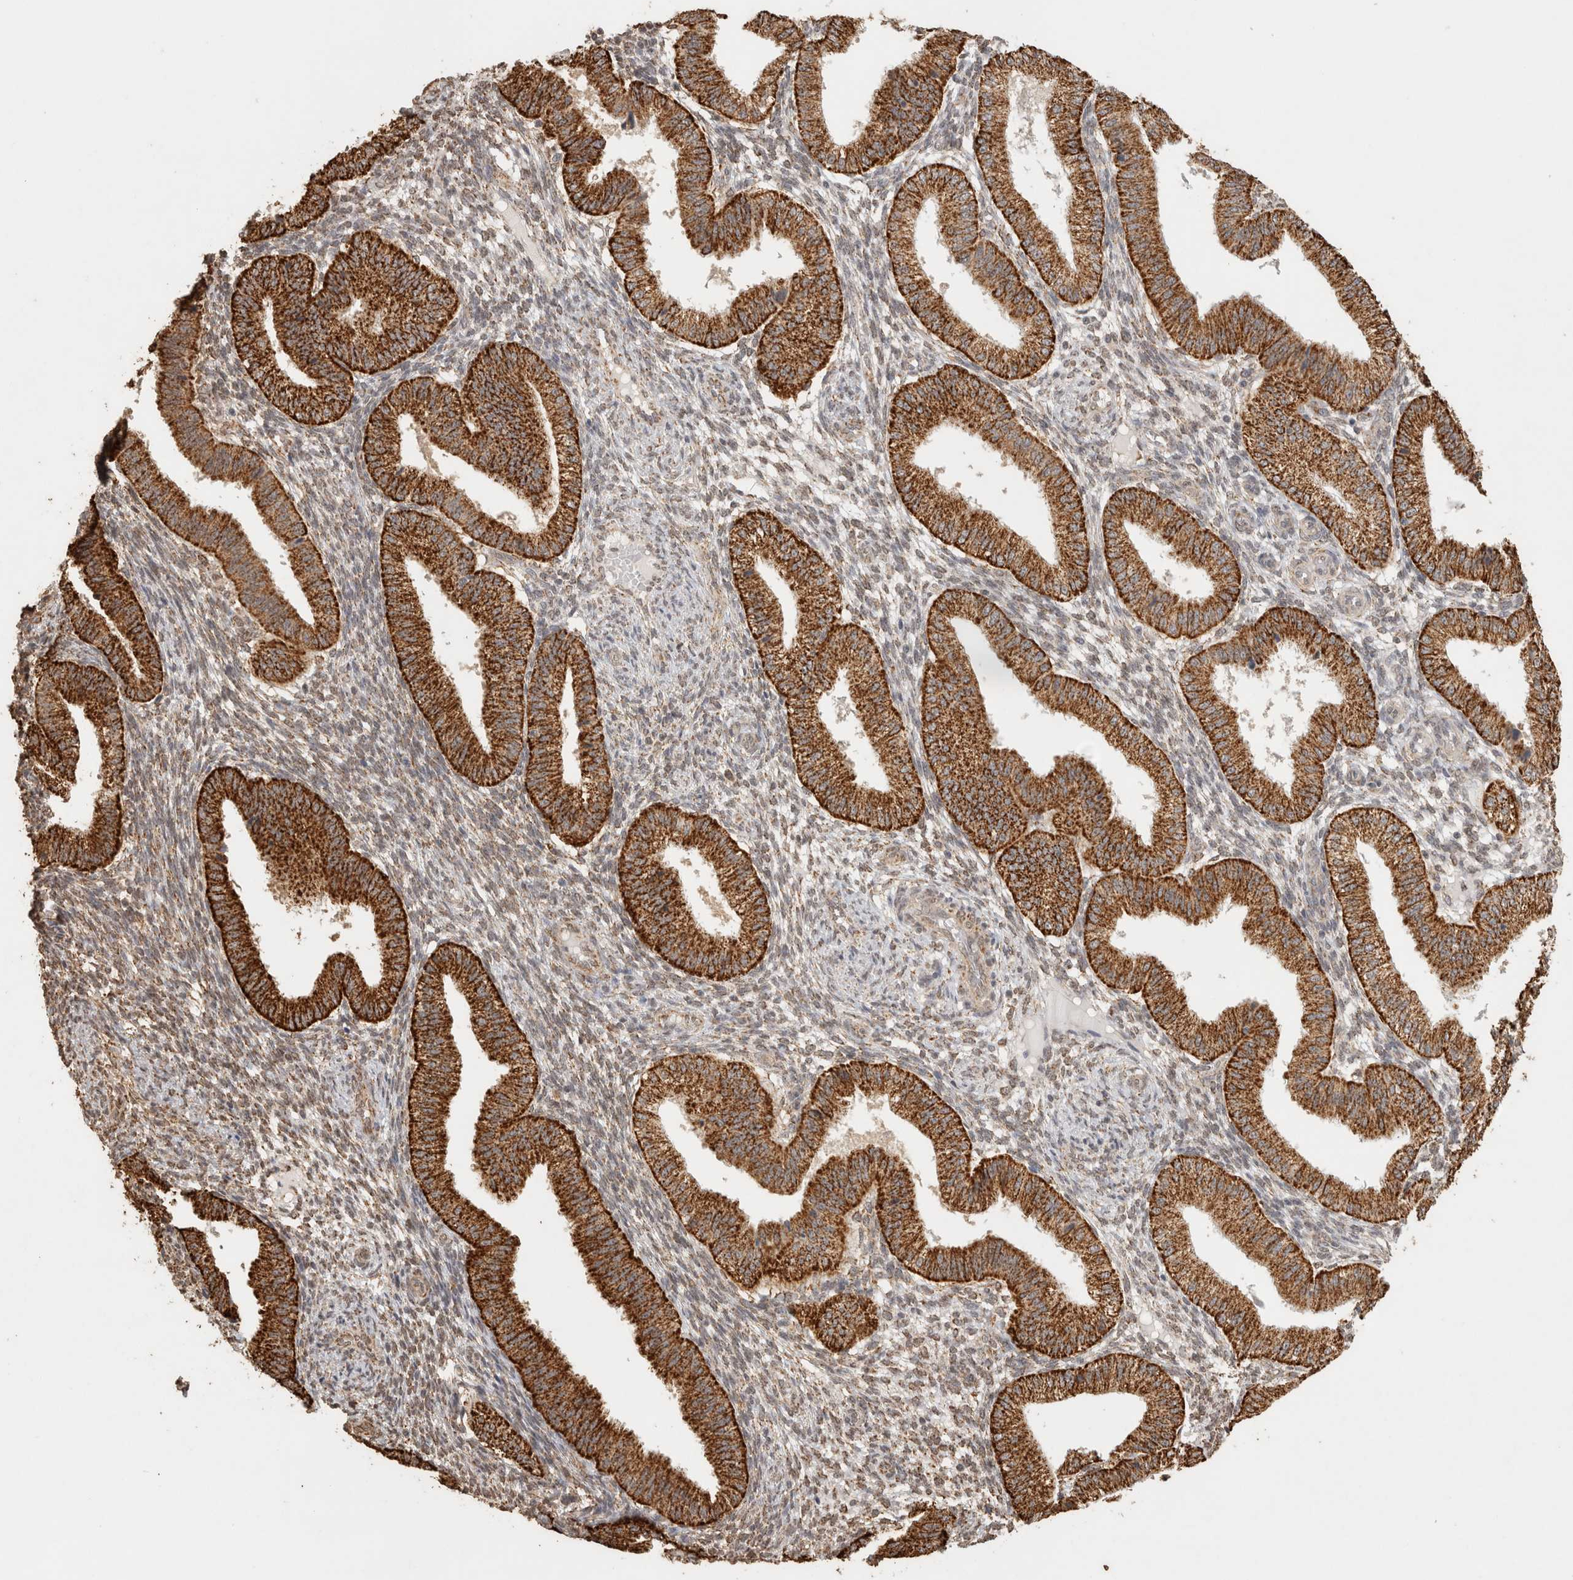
{"staining": {"intensity": "moderate", "quantity": "25%-75%", "location": "cytoplasmic/membranous"}, "tissue": "endometrium", "cell_type": "Cells in endometrial stroma", "image_type": "normal", "snomed": [{"axis": "morphology", "description": "Normal tissue, NOS"}, {"axis": "topography", "description": "Endometrium"}], "caption": "Protein staining of benign endometrium shows moderate cytoplasmic/membranous positivity in approximately 25%-75% of cells in endometrial stroma. The staining was performed using DAB to visualize the protein expression in brown, while the nuclei were stained in blue with hematoxylin (Magnification: 20x).", "gene": "BNIP3L", "patient": {"sex": "female", "age": 39}}